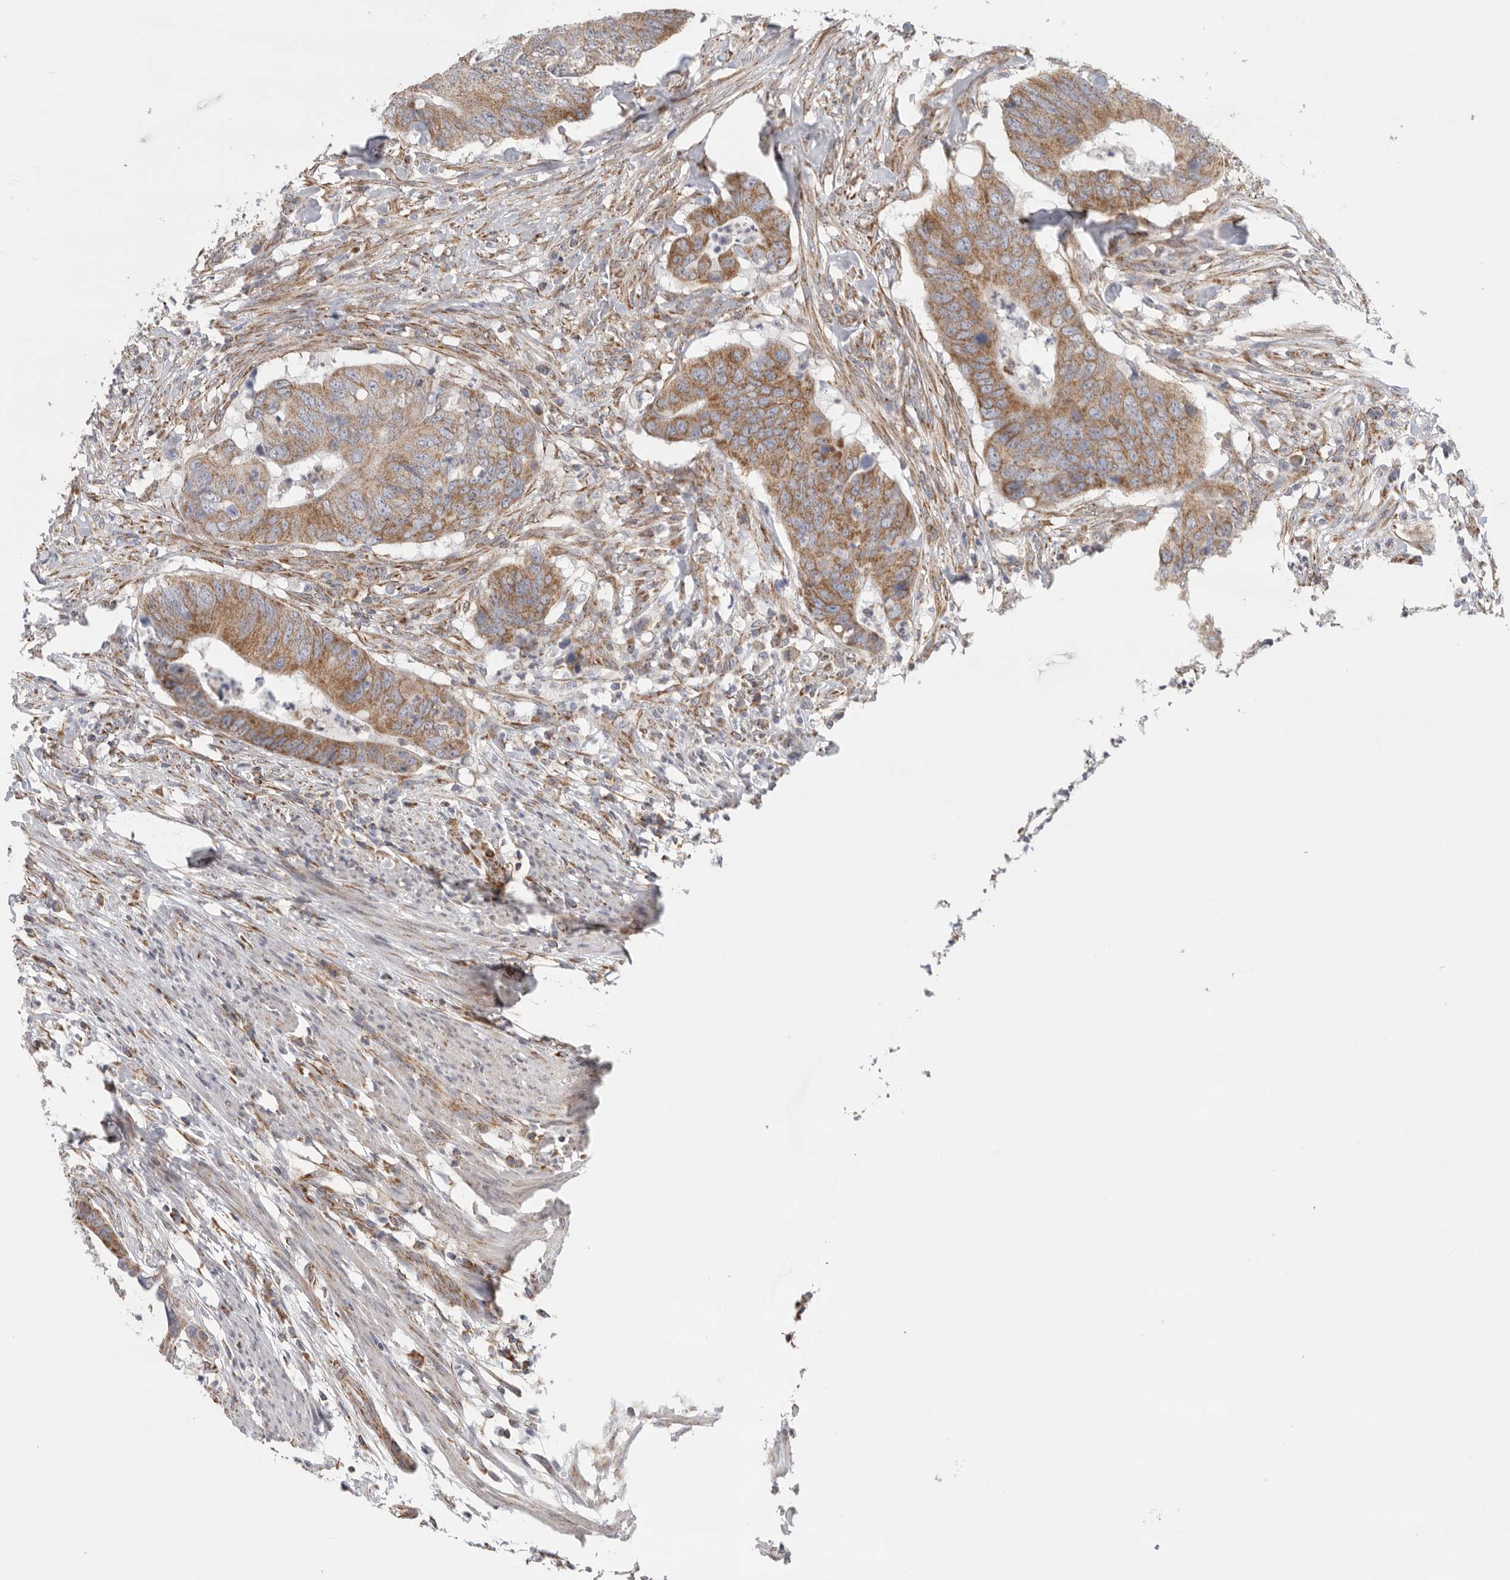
{"staining": {"intensity": "moderate", "quantity": ">75%", "location": "cytoplasmic/membranous"}, "tissue": "colorectal cancer", "cell_type": "Tumor cells", "image_type": "cancer", "snomed": [{"axis": "morphology", "description": "Adenocarcinoma, NOS"}, {"axis": "topography", "description": "Colon"}], "caption": "DAB (3,3'-diaminobenzidine) immunohistochemical staining of adenocarcinoma (colorectal) displays moderate cytoplasmic/membranous protein positivity in about >75% of tumor cells. (Brightfield microscopy of DAB IHC at high magnification).", "gene": "FKBP8", "patient": {"sex": "male", "age": 56}}